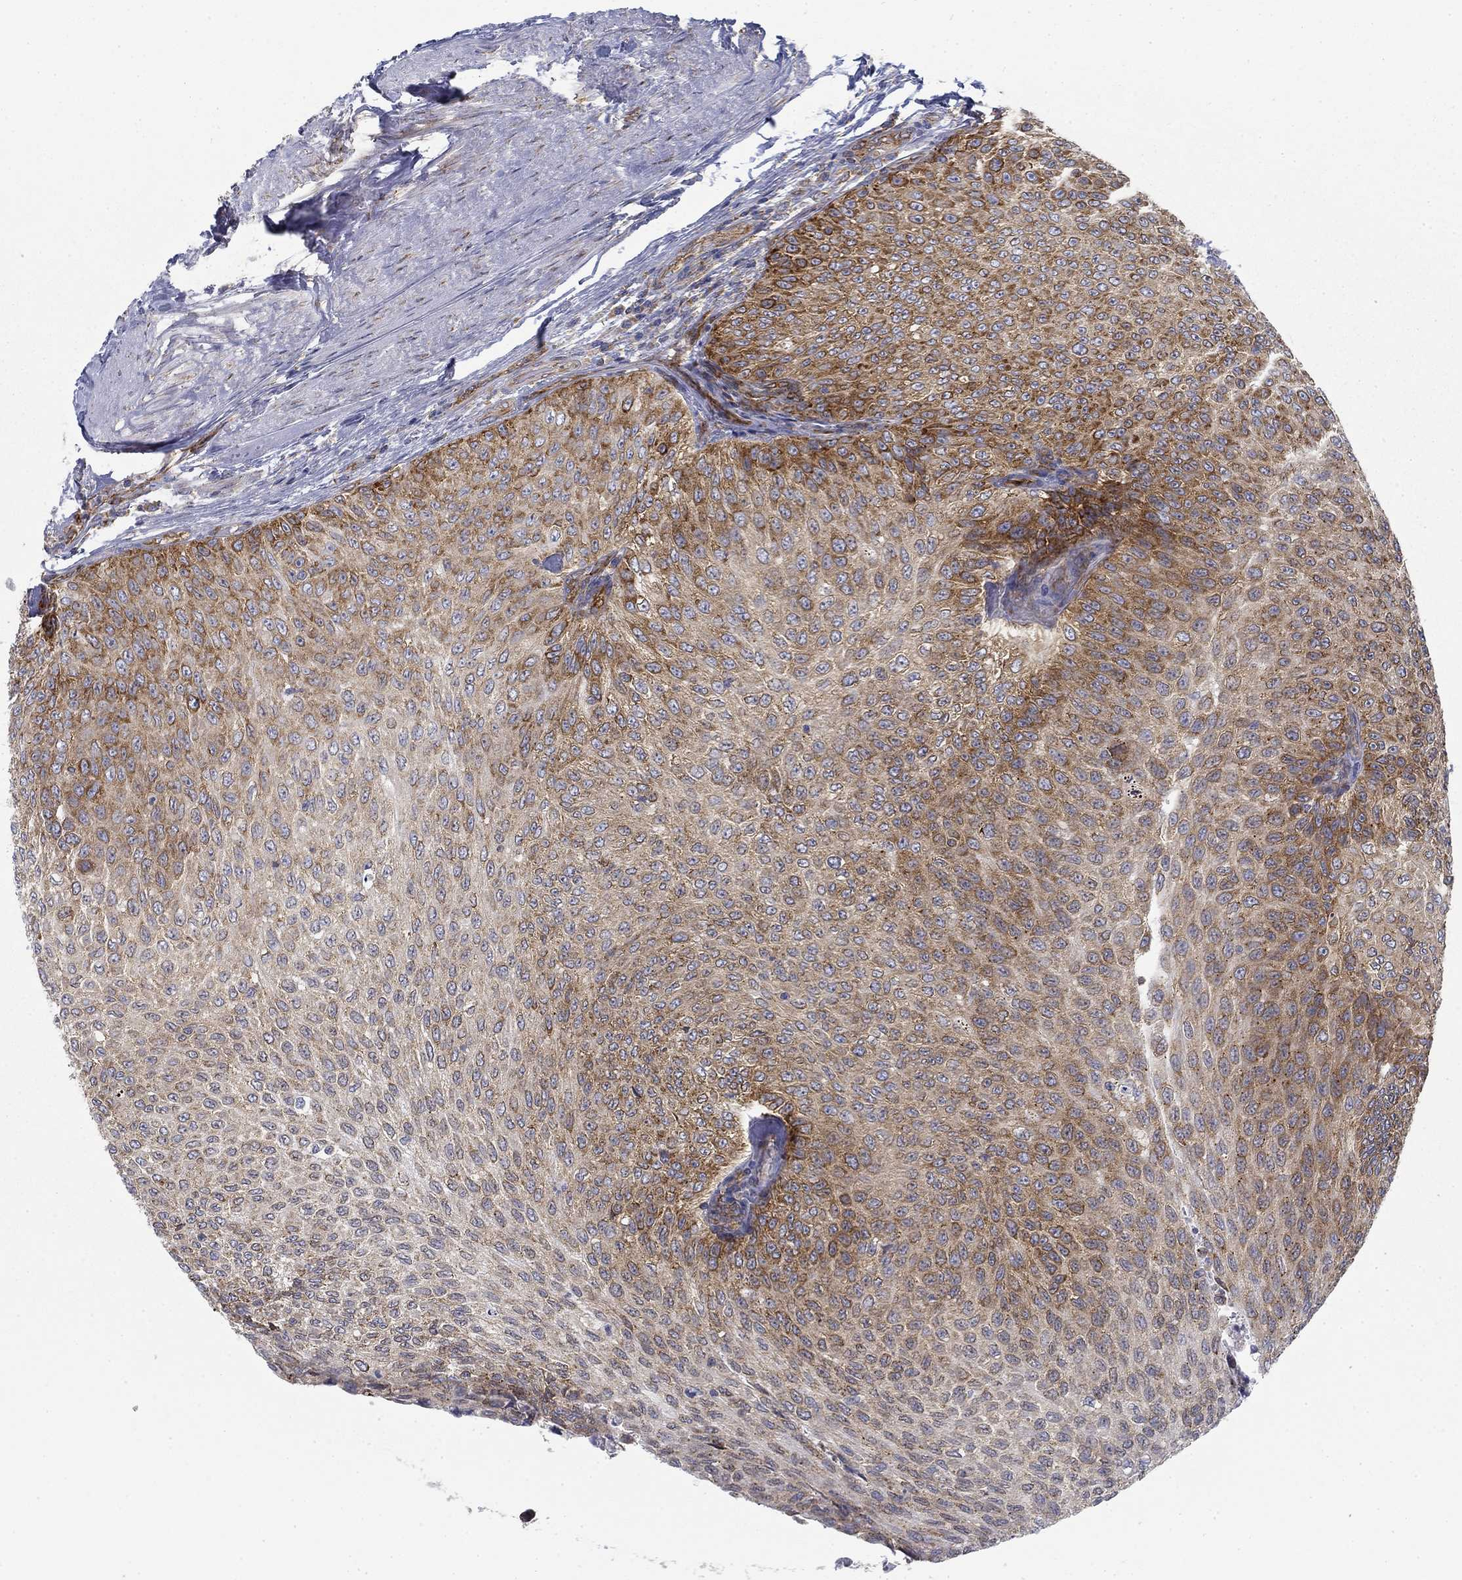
{"staining": {"intensity": "moderate", "quantity": ">75%", "location": "cytoplasmic/membranous"}, "tissue": "urothelial cancer", "cell_type": "Tumor cells", "image_type": "cancer", "snomed": [{"axis": "morphology", "description": "Urothelial carcinoma, Low grade"}, {"axis": "topography", "description": "Ureter, NOS"}, {"axis": "topography", "description": "Urinary bladder"}], "caption": "Tumor cells demonstrate medium levels of moderate cytoplasmic/membranous staining in approximately >75% of cells in urothelial carcinoma (low-grade).", "gene": "FXR1", "patient": {"sex": "male", "age": 78}}